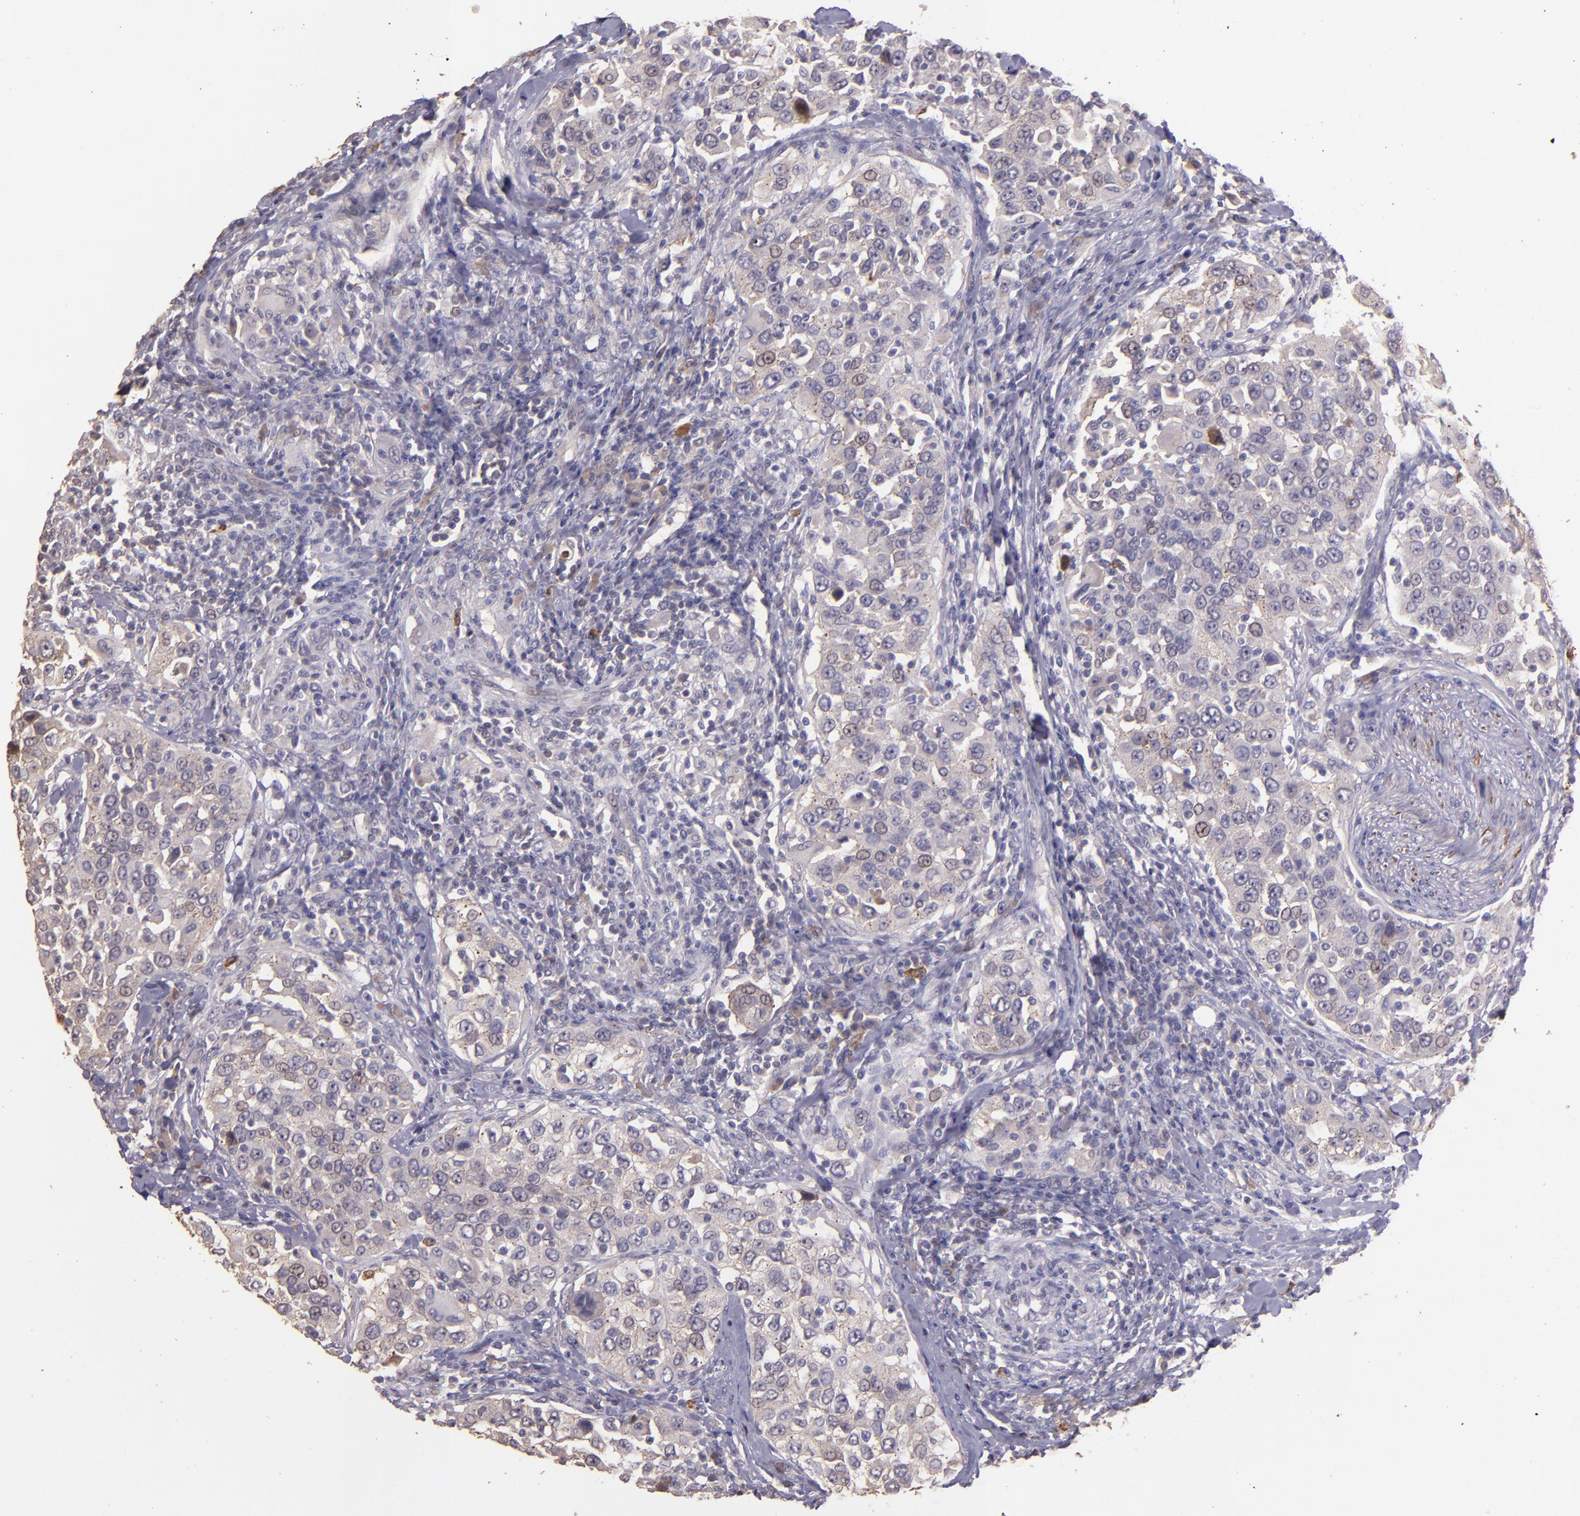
{"staining": {"intensity": "negative", "quantity": "none", "location": "none"}, "tissue": "urothelial cancer", "cell_type": "Tumor cells", "image_type": "cancer", "snomed": [{"axis": "morphology", "description": "Urothelial carcinoma, High grade"}, {"axis": "topography", "description": "Urinary bladder"}], "caption": "Histopathology image shows no significant protein expression in tumor cells of urothelial carcinoma (high-grade).", "gene": "PAPPA", "patient": {"sex": "female", "age": 80}}